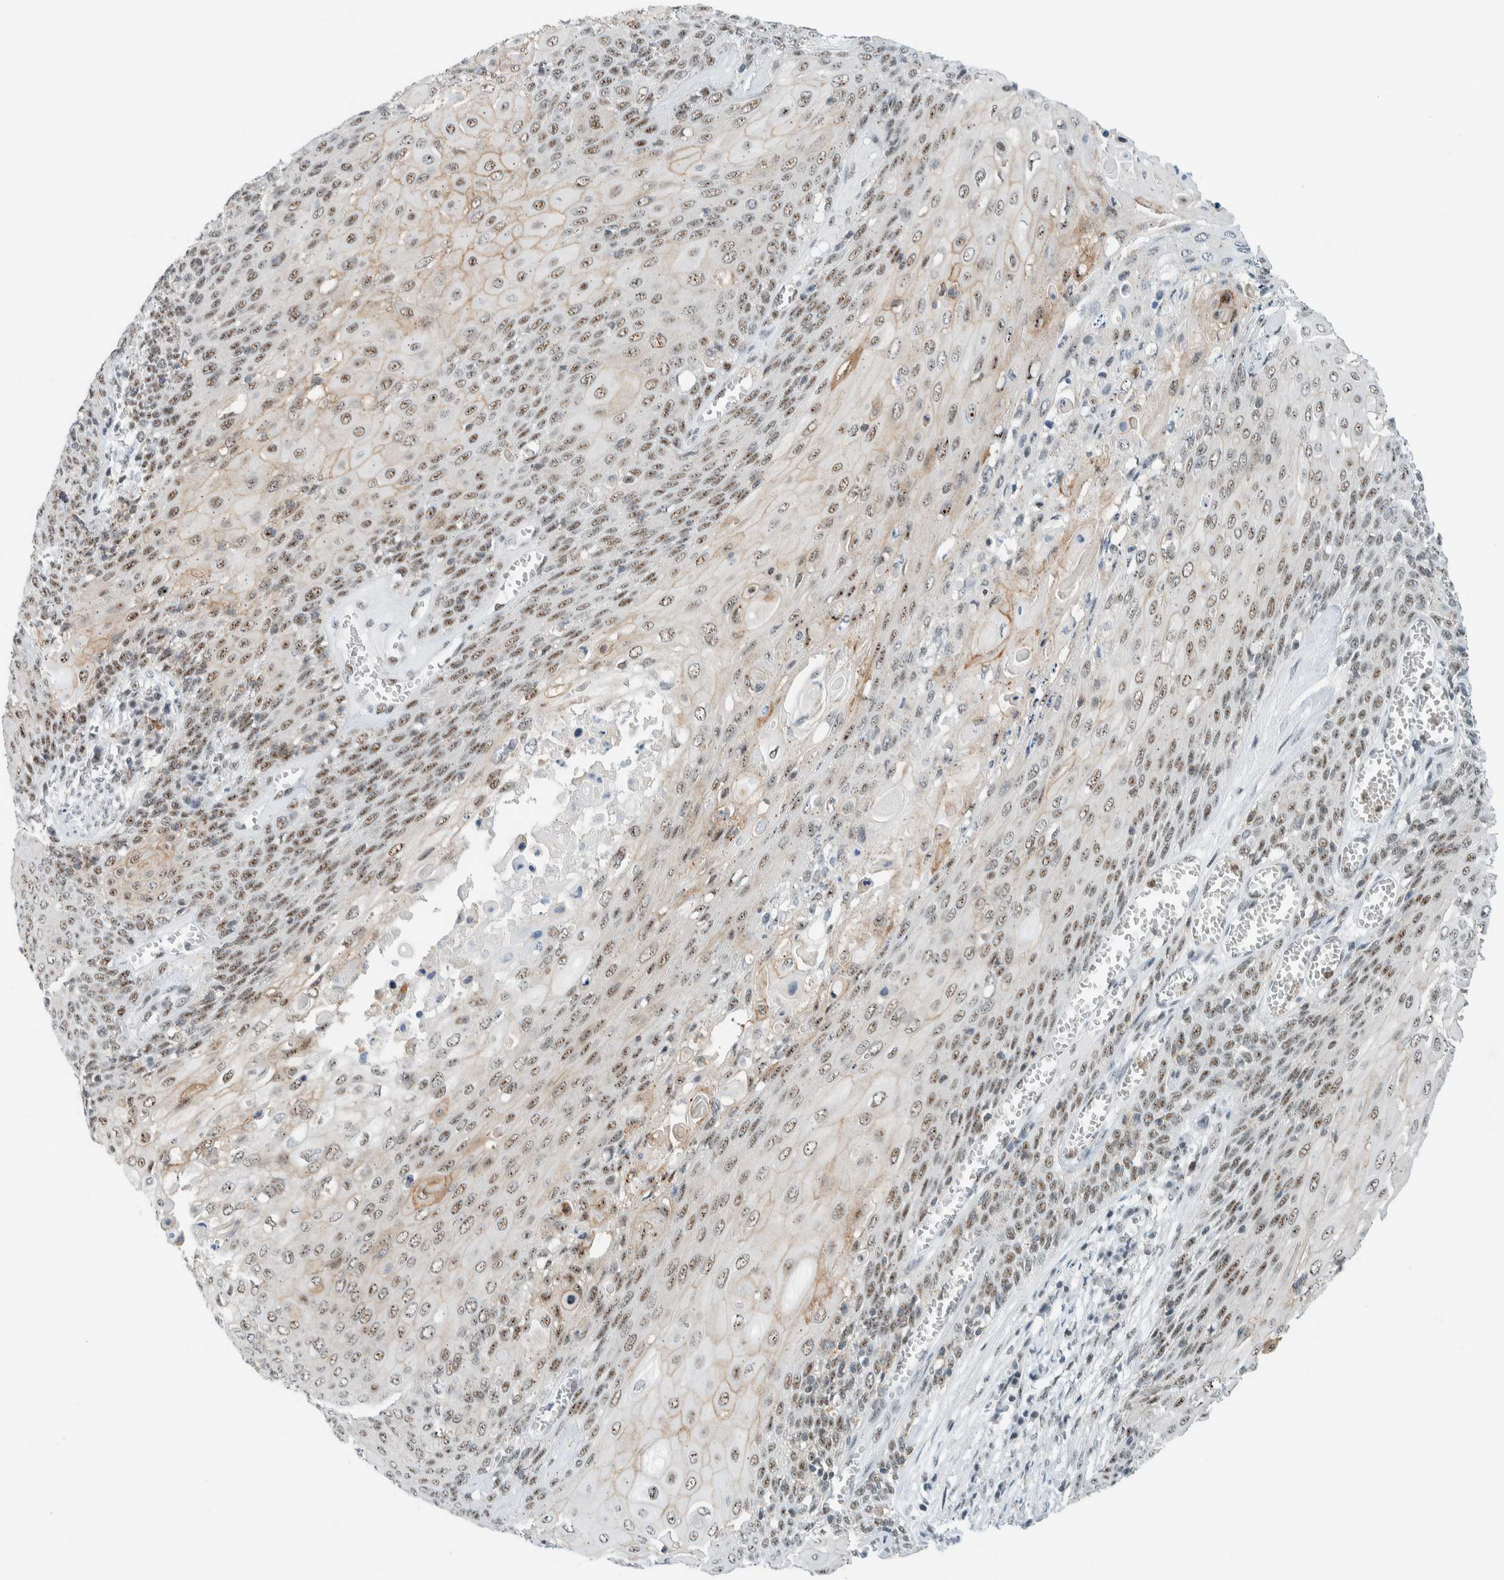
{"staining": {"intensity": "weak", "quantity": ">75%", "location": "cytoplasmic/membranous,nuclear"}, "tissue": "cervical cancer", "cell_type": "Tumor cells", "image_type": "cancer", "snomed": [{"axis": "morphology", "description": "Squamous cell carcinoma, NOS"}, {"axis": "topography", "description": "Cervix"}], "caption": "The immunohistochemical stain shows weak cytoplasmic/membranous and nuclear staining in tumor cells of cervical cancer (squamous cell carcinoma) tissue. The protein is shown in brown color, while the nuclei are stained blue.", "gene": "CYSRT1", "patient": {"sex": "female", "age": 39}}